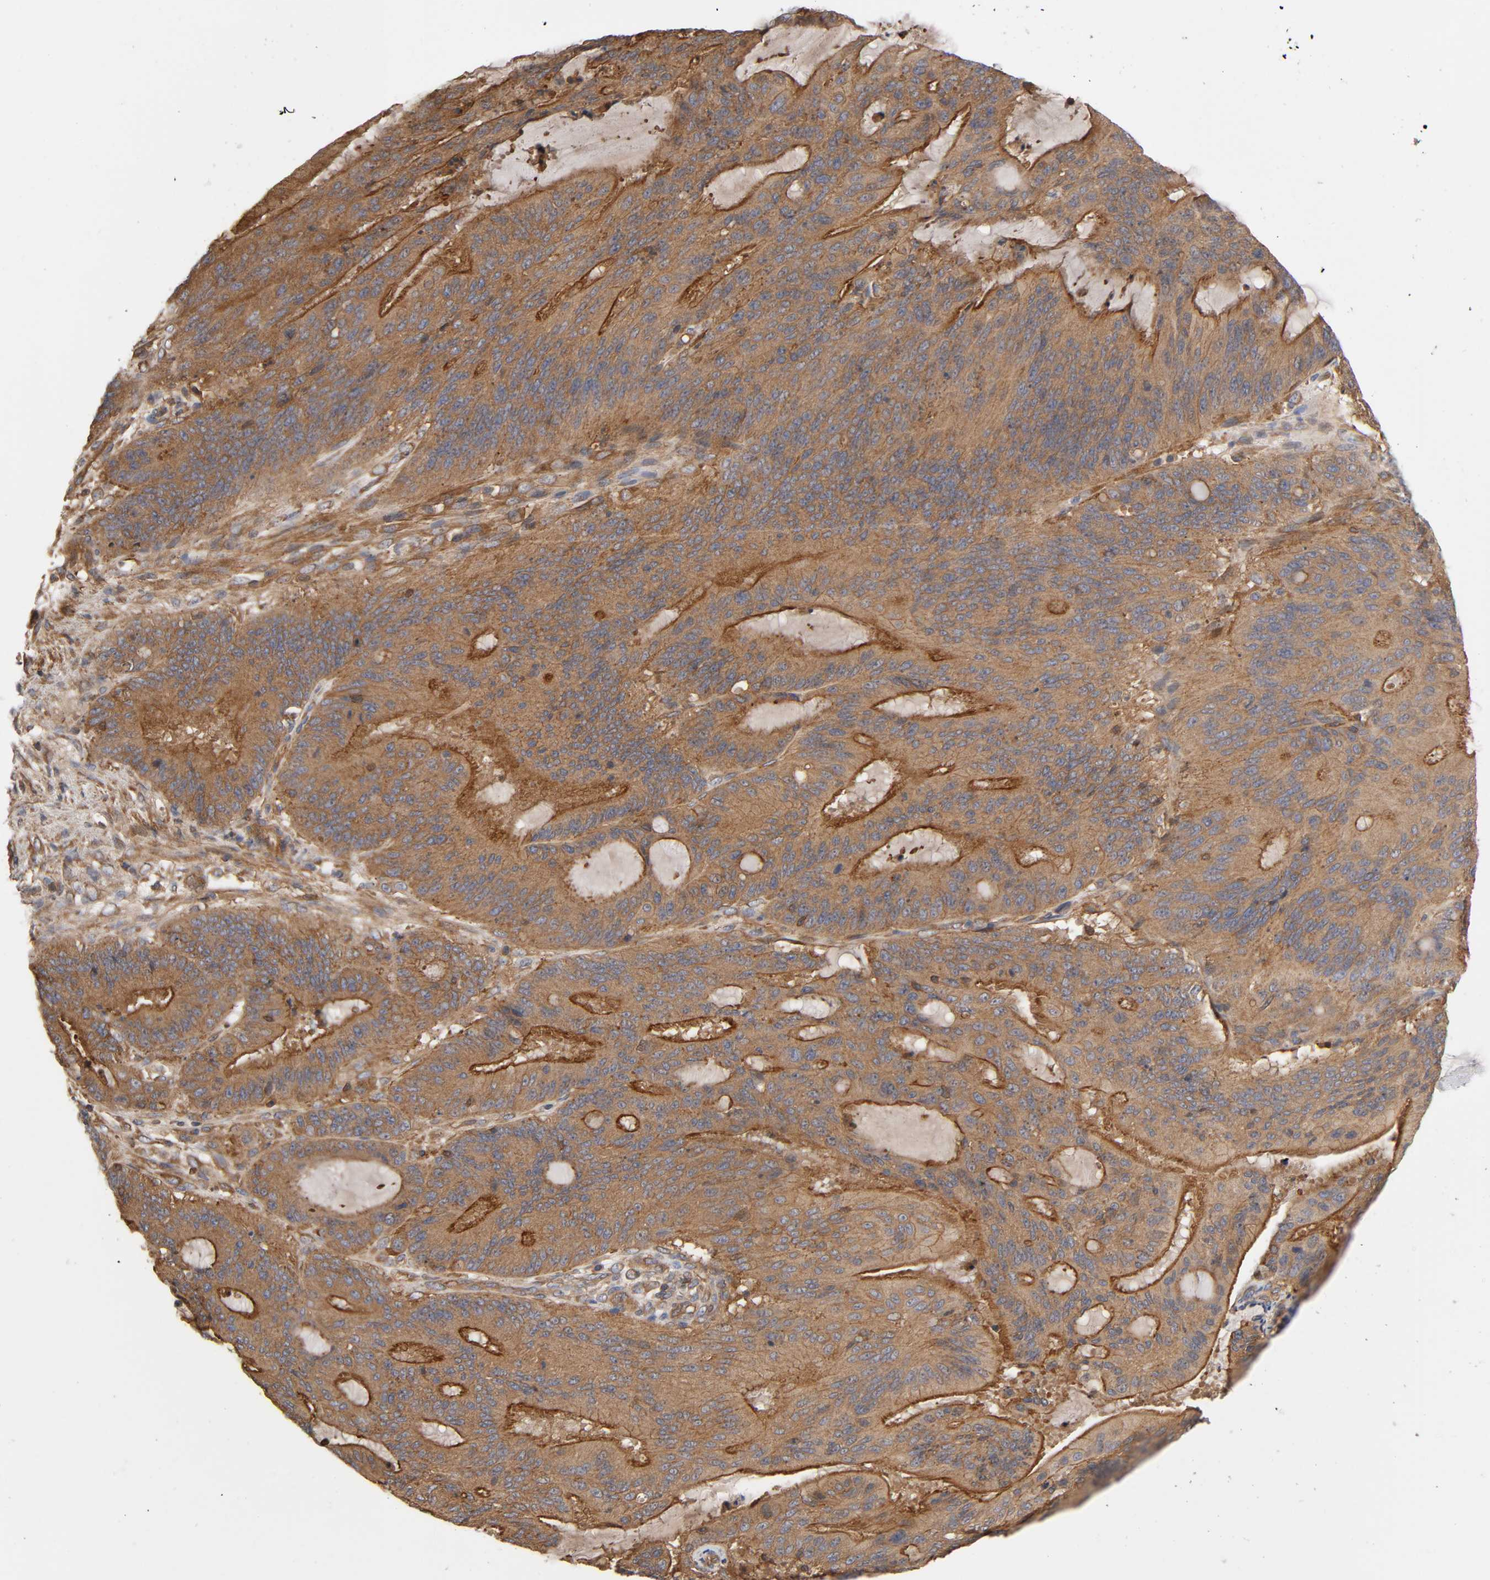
{"staining": {"intensity": "moderate", "quantity": ">75%", "location": "cytoplasmic/membranous"}, "tissue": "liver cancer", "cell_type": "Tumor cells", "image_type": "cancer", "snomed": [{"axis": "morphology", "description": "Cholangiocarcinoma"}, {"axis": "topography", "description": "Liver"}], "caption": "Human cholangiocarcinoma (liver) stained with a brown dye demonstrates moderate cytoplasmic/membranous positive positivity in approximately >75% of tumor cells.", "gene": "LAMTOR2", "patient": {"sex": "male", "age": 50}}